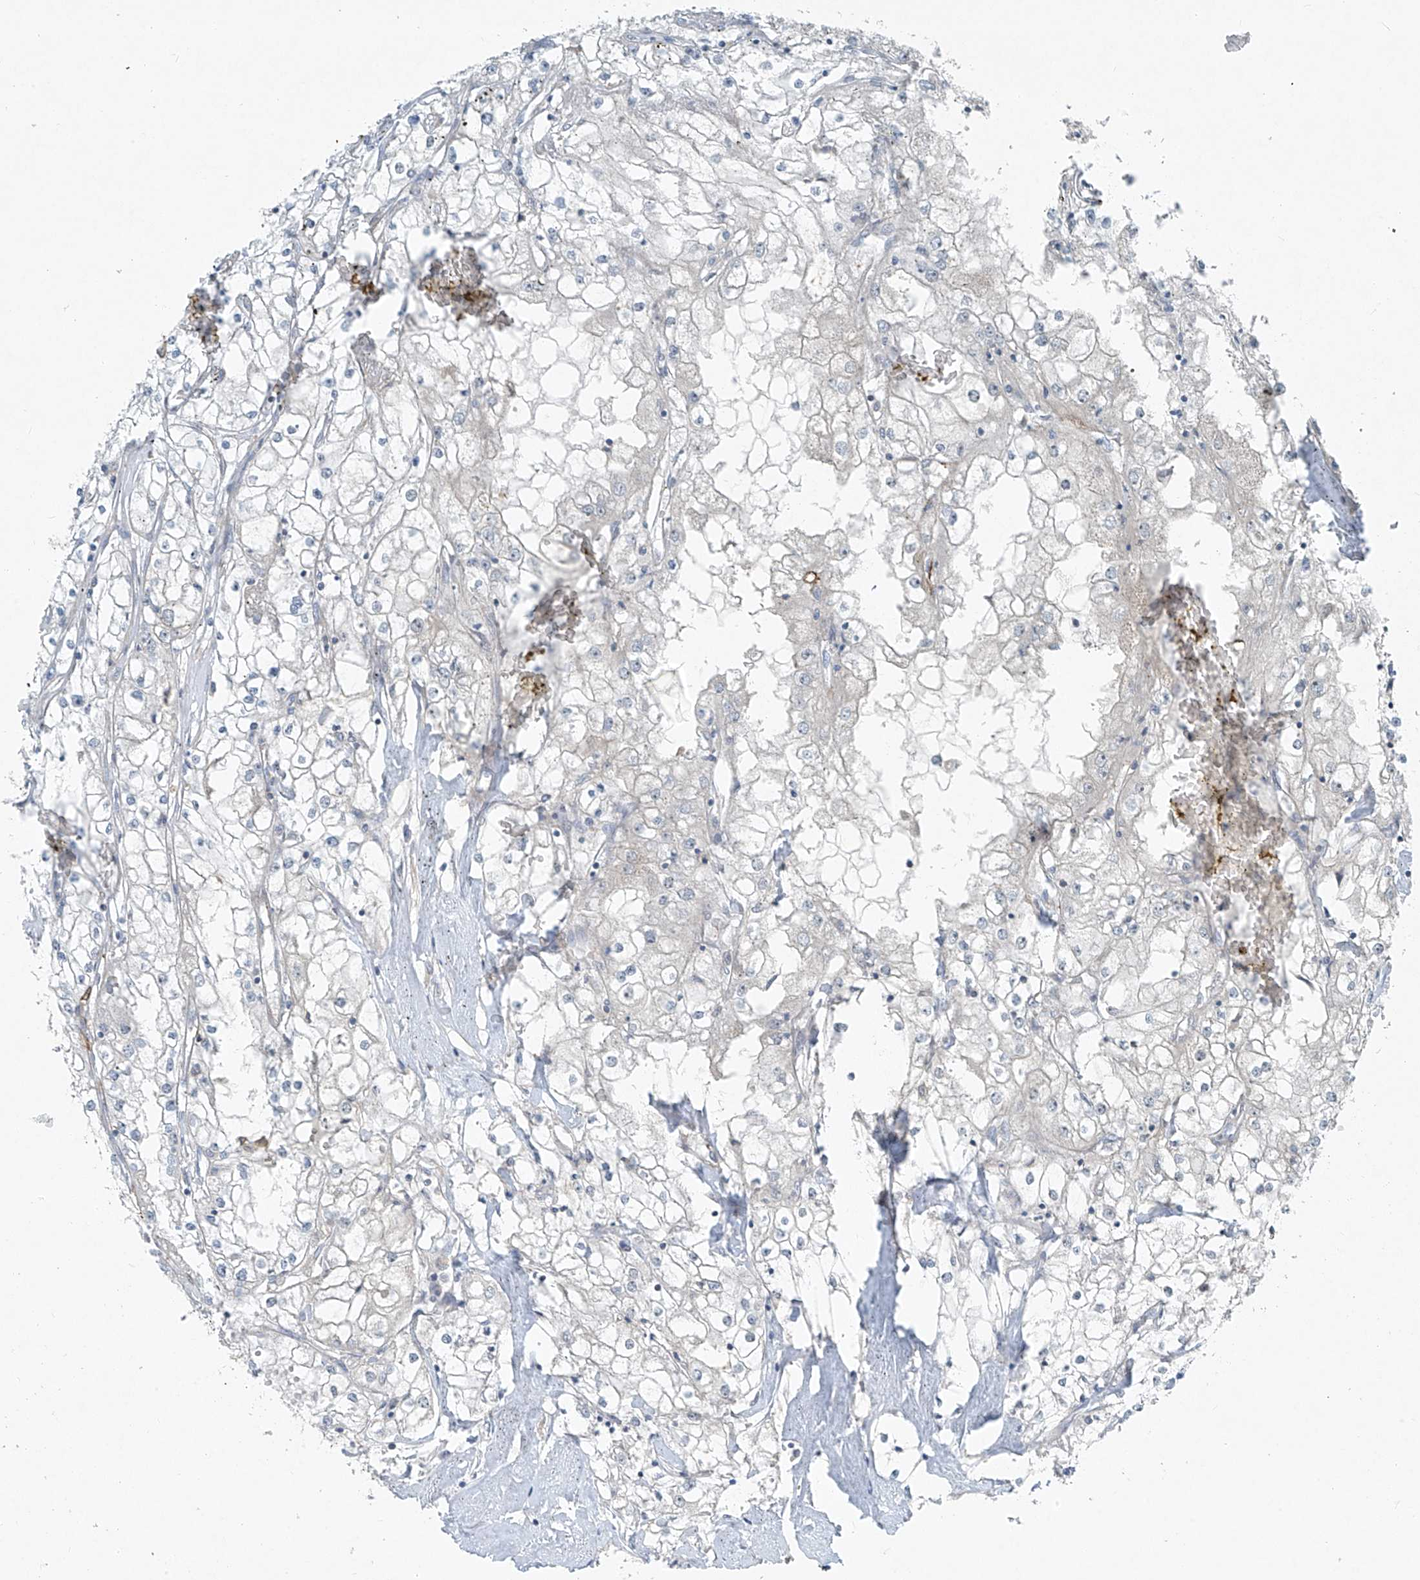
{"staining": {"intensity": "negative", "quantity": "none", "location": "none"}, "tissue": "renal cancer", "cell_type": "Tumor cells", "image_type": "cancer", "snomed": [{"axis": "morphology", "description": "Adenocarcinoma, NOS"}, {"axis": "topography", "description": "Kidney"}], "caption": "Immunohistochemistry micrograph of neoplastic tissue: renal adenocarcinoma stained with DAB (3,3'-diaminobenzidine) reveals no significant protein staining in tumor cells.", "gene": "PPCS", "patient": {"sex": "male", "age": 56}}